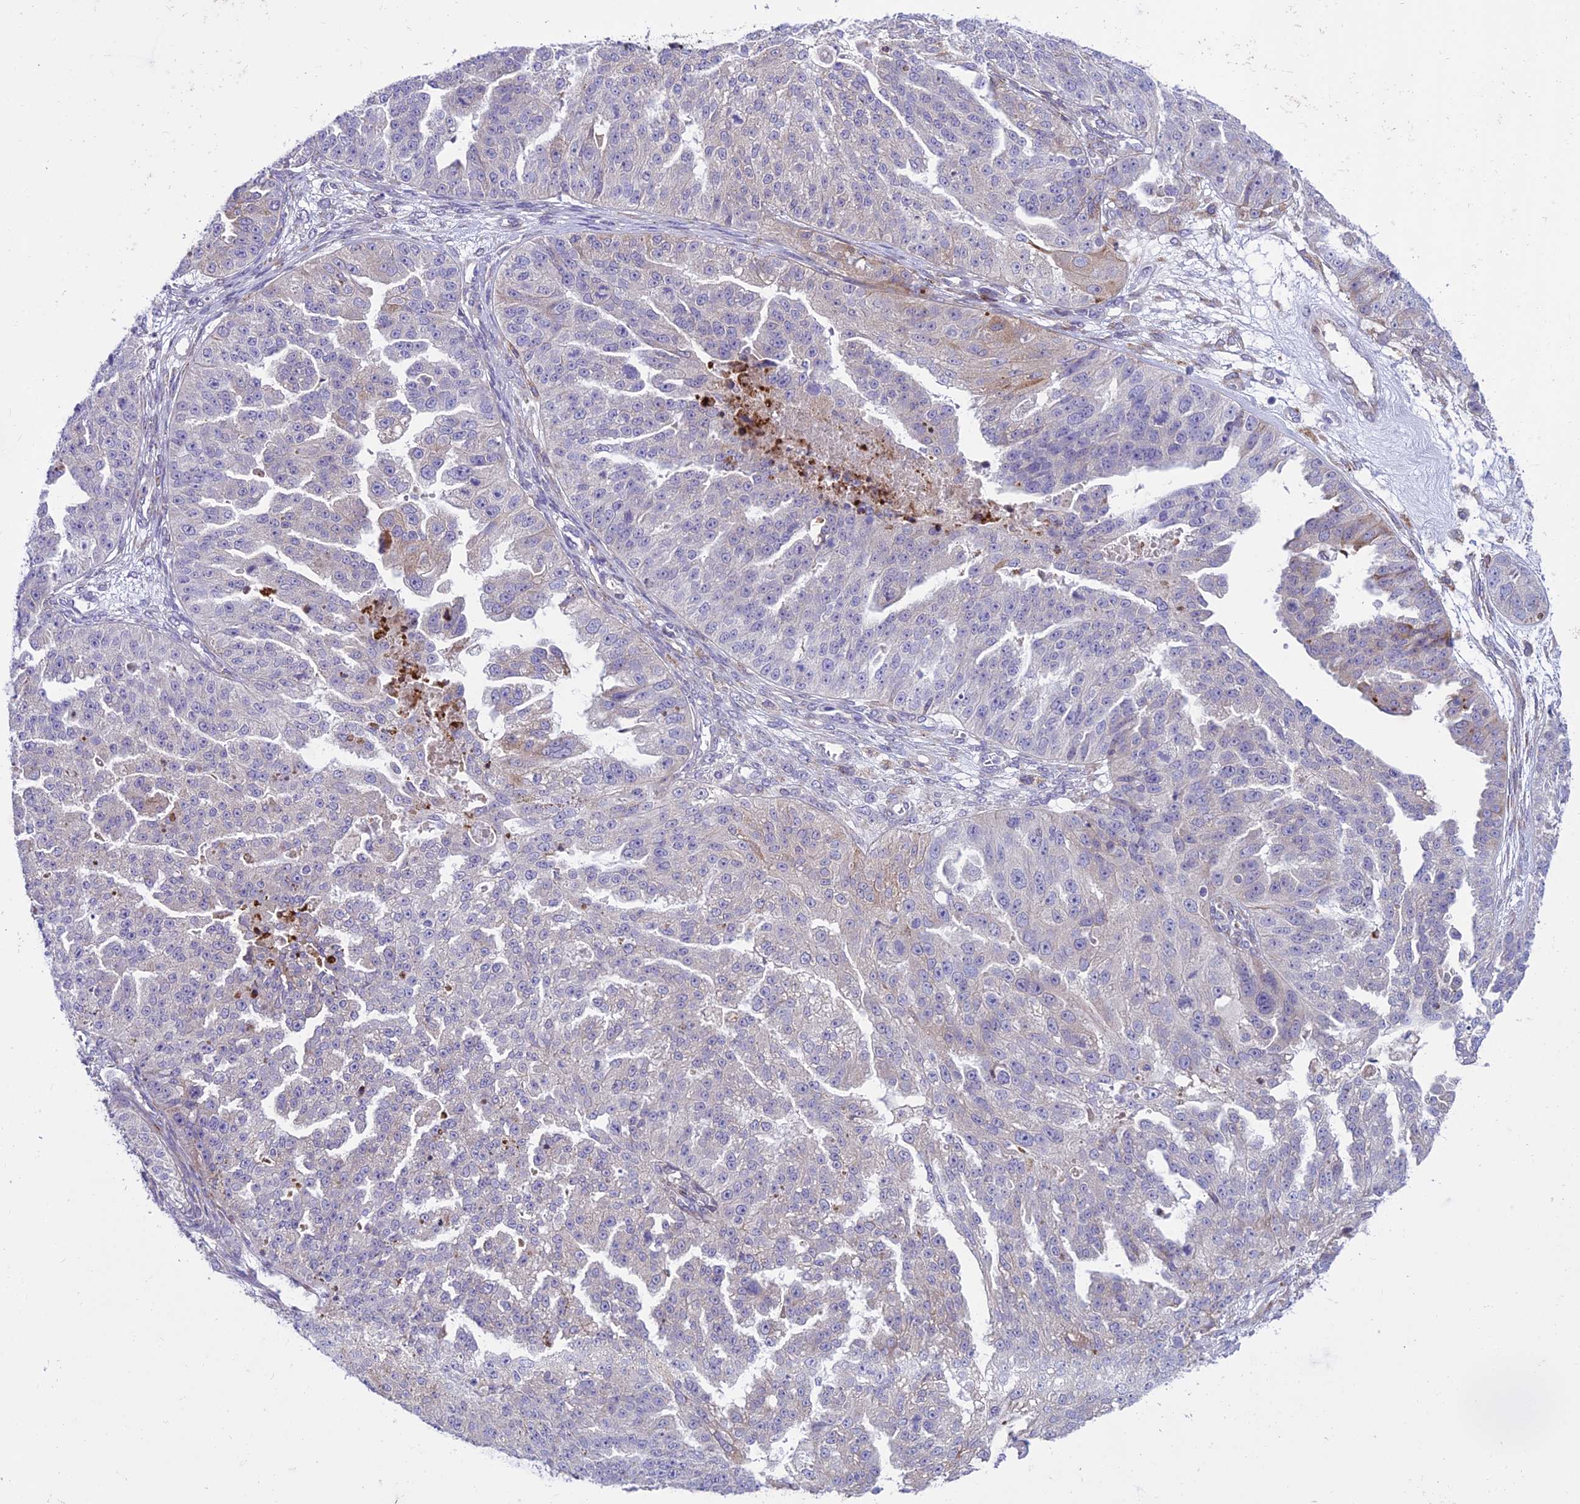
{"staining": {"intensity": "weak", "quantity": "<25%", "location": "cytoplasmic/membranous"}, "tissue": "ovarian cancer", "cell_type": "Tumor cells", "image_type": "cancer", "snomed": [{"axis": "morphology", "description": "Cystadenocarcinoma, serous, NOS"}, {"axis": "topography", "description": "Ovary"}], "caption": "Tumor cells are negative for protein expression in human ovarian serous cystadenocarcinoma.", "gene": "NEURL2", "patient": {"sex": "female", "age": 58}}